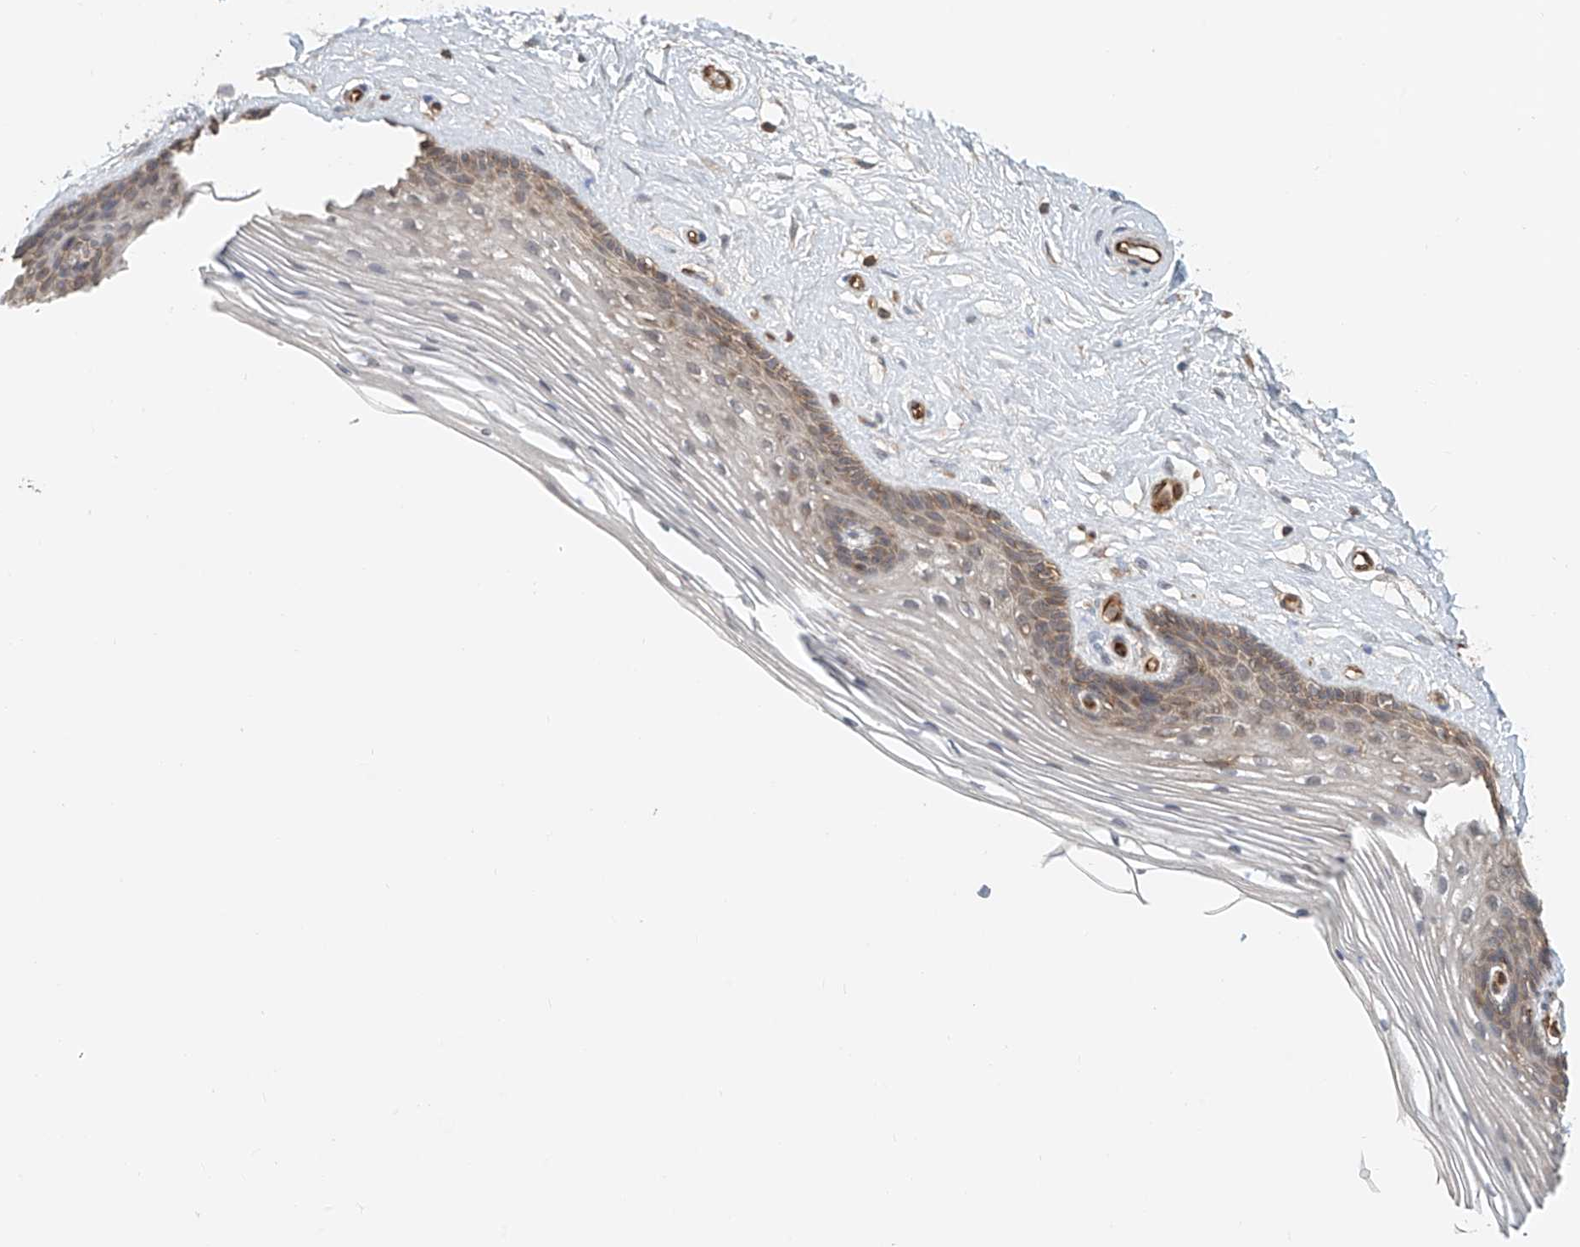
{"staining": {"intensity": "weak", "quantity": "25%-75%", "location": "cytoplasmic/membranous"}, "tissue": "vagina", "cell_type": "Squamous epithelial cells", "image_type": "normal", "snomed": [{"axis": "morphology", "description": "Normal tissue, NOS"}, {"axis": "topography", "description": "Vagina"}], "caption": "Immunohistochemistry micrograph of normal human vagina stained for a protein (brown), which shows low levels of weak cytoplasmic/membranous positivity in approximately 25%-75% of squamous epithelial cells.", "gene": "FRYL", "patient": {"sex": "female", "age": 46}}